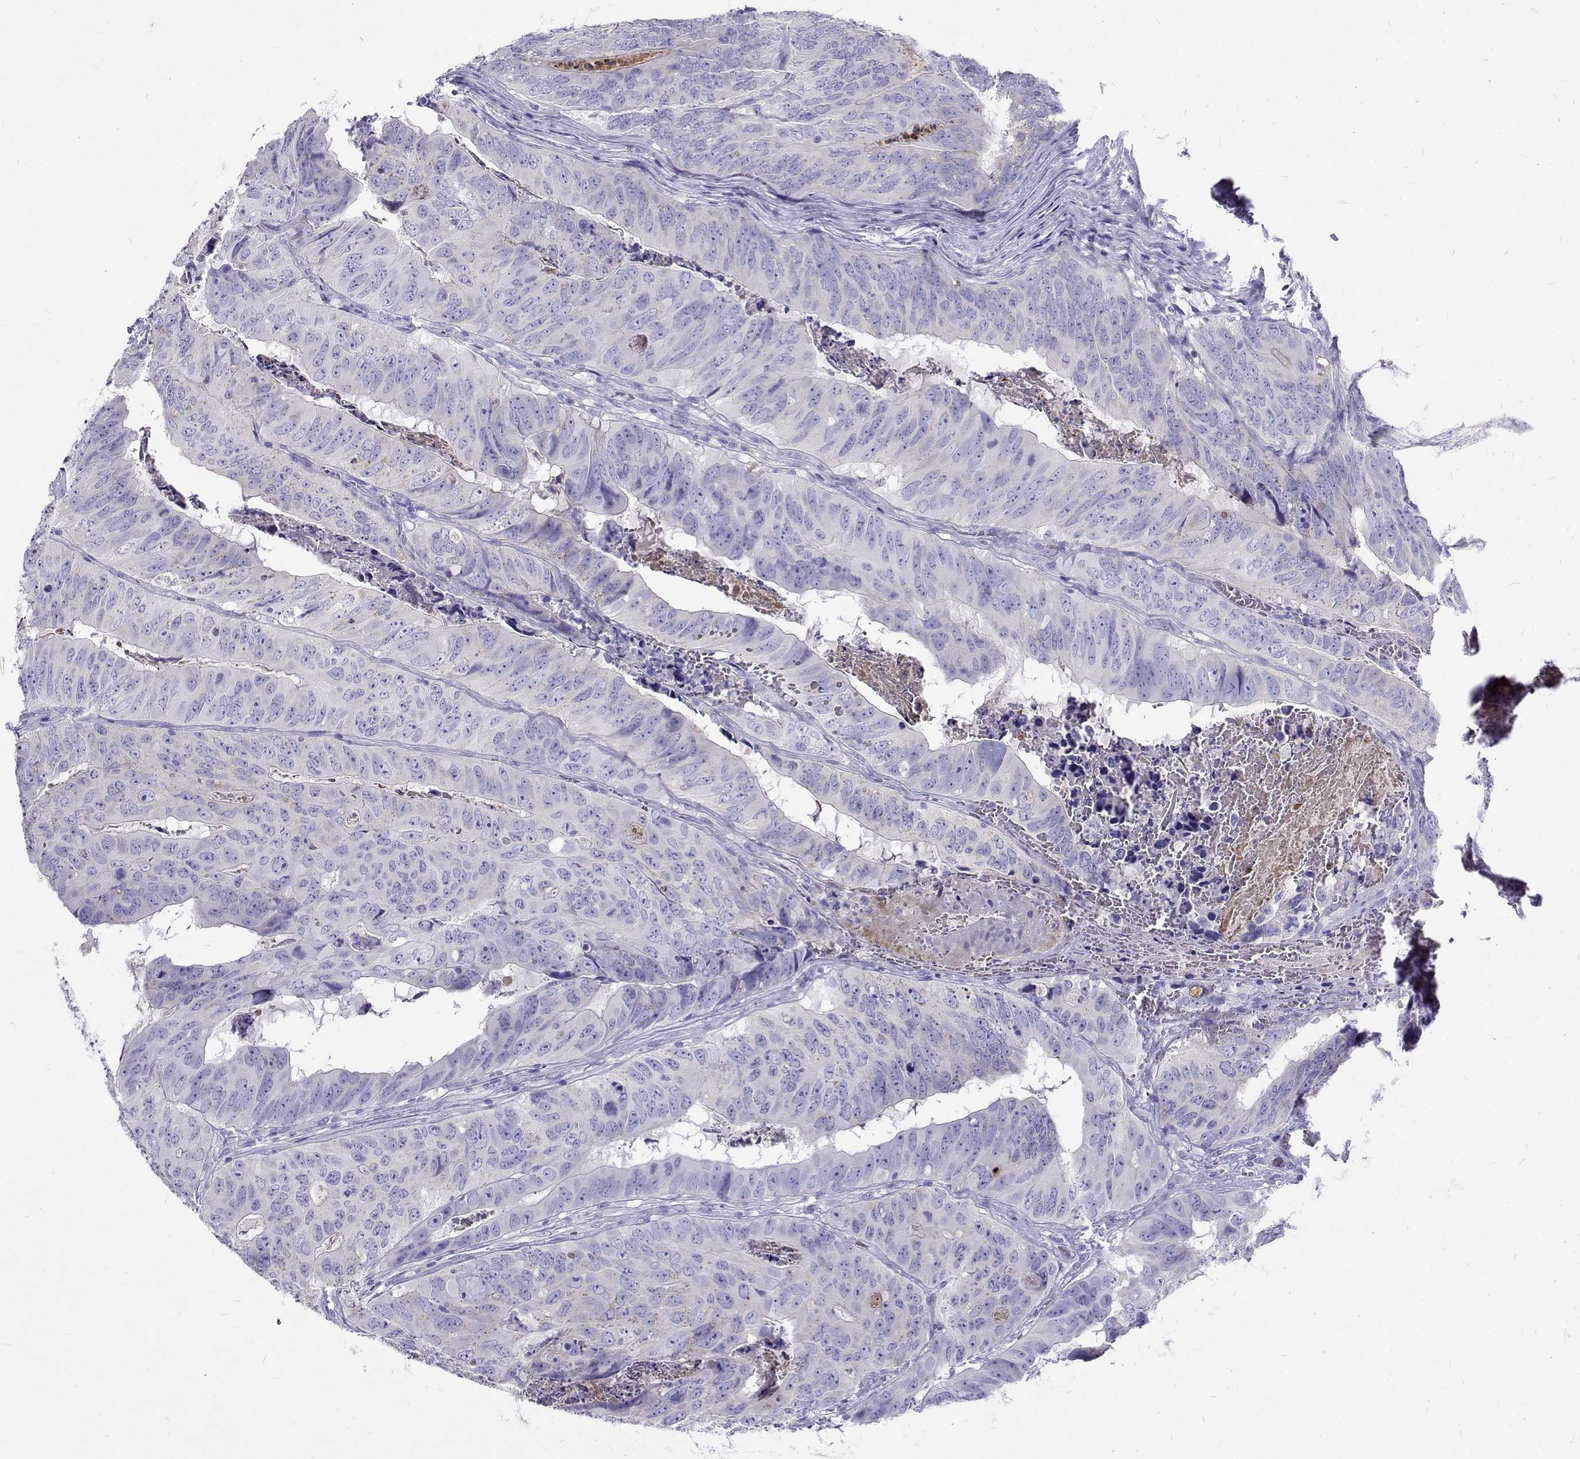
{"staining": {"intensity": "negative", "quantity": "none", "location": "none"}, "tissue": "colorectal cancer", "cell_type": "Tumor cells", "image_type": "cancer", "snomed": [{"axis": "morphology", "description": "Adenocarcinoma, NOS"}, {"axis": "topography", "description": "Colon"}], "caption": "The immunohistochemistry (IHC) image has no significant positivity in tumor cells of colorectal cancer tissue.", "gene": "IGSF1", "patient": {"sex": "male", "age": 79}}